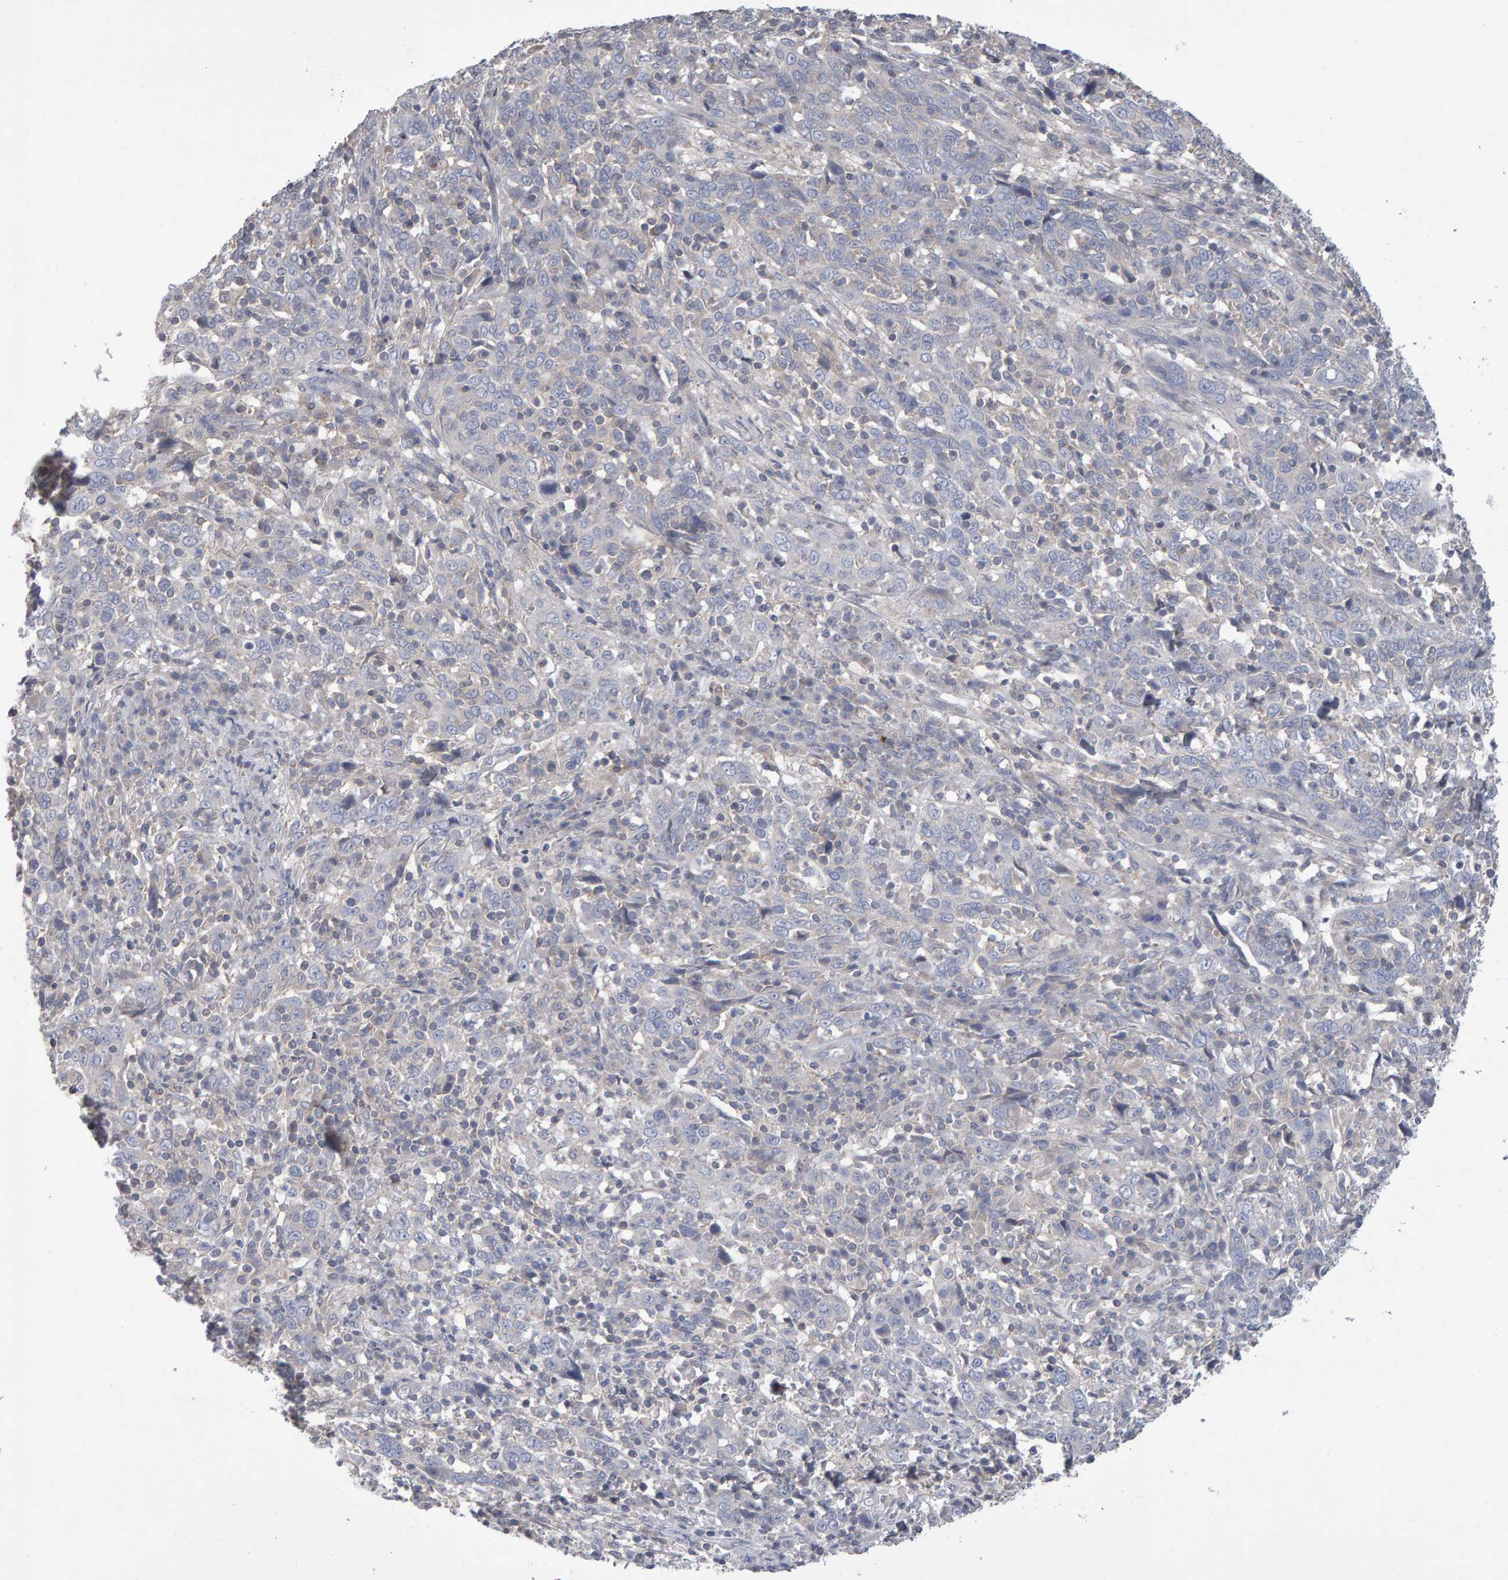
{"staining": {"intensity": "negative", "quantity": "none", "location": "none"}, "tissue": "cervical cancer", "cell_type": "Tumor cells", "image_type": "cancer", "snomed": [{"axis": "morphology", "description": "Squamous cell carcinoma, NOS"}, {"axis": "topography", "description": "Cervix"}], "caption": "Immunohistochemistry histopathology image of neoplastic tissue: human cervical squamous cell carcinoma stained with DAB demonstrates no significant protein expression in tumor cells. (DAB immunohistochemistry, high magnification).", "gene": "PGS1", "patient": {"sex": "female", "age": 46}}